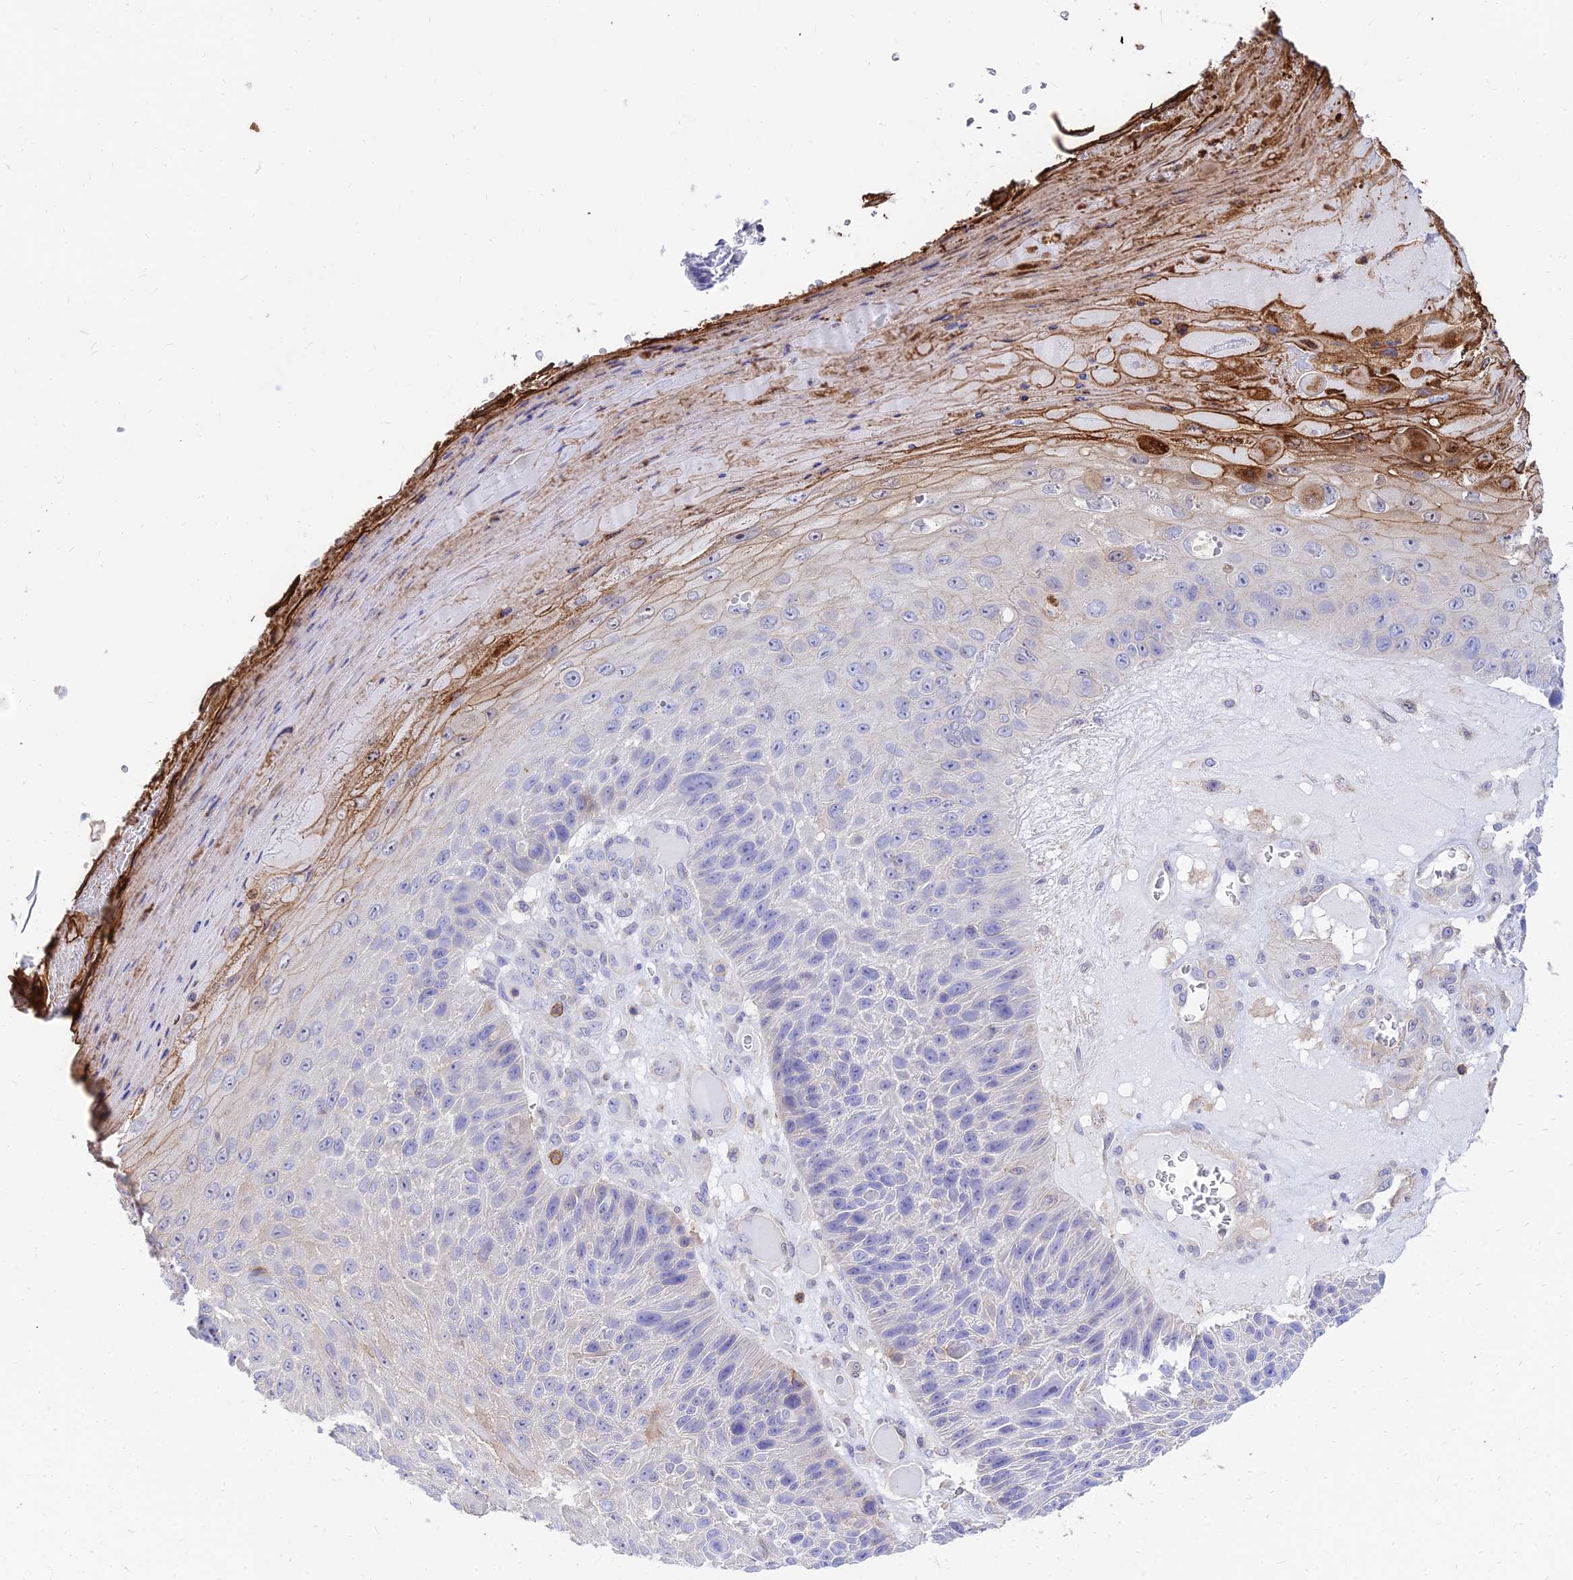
{"staining": {"intensity": "negative", "quantity": "none", "location": "none"}, "tissue": "skin cancer", "cell_type": "Tumor cells", "image_type": "cancer", "snomed": [{"axis": "morphology", "description": "Squamous cell carcinoma, NOS"}, {"axis": "topography", "description": "Skin"}], "caption": "High magnification brightfield microscopy of skin squamous cell carcinoma stained with DAB (3,3'-diaminobenzidine) (brown) and counterstained with hematoxylin (blue): tumor cells show no significant expression. Brightfield microscopy of IHC stained with DAB (3,3'-diaminobenzidine) (brown) and hematoxylin (blue), captured at high magnification.", "gene": "SREK1IP1", "patient": {"sex": "female", "age": 88}}